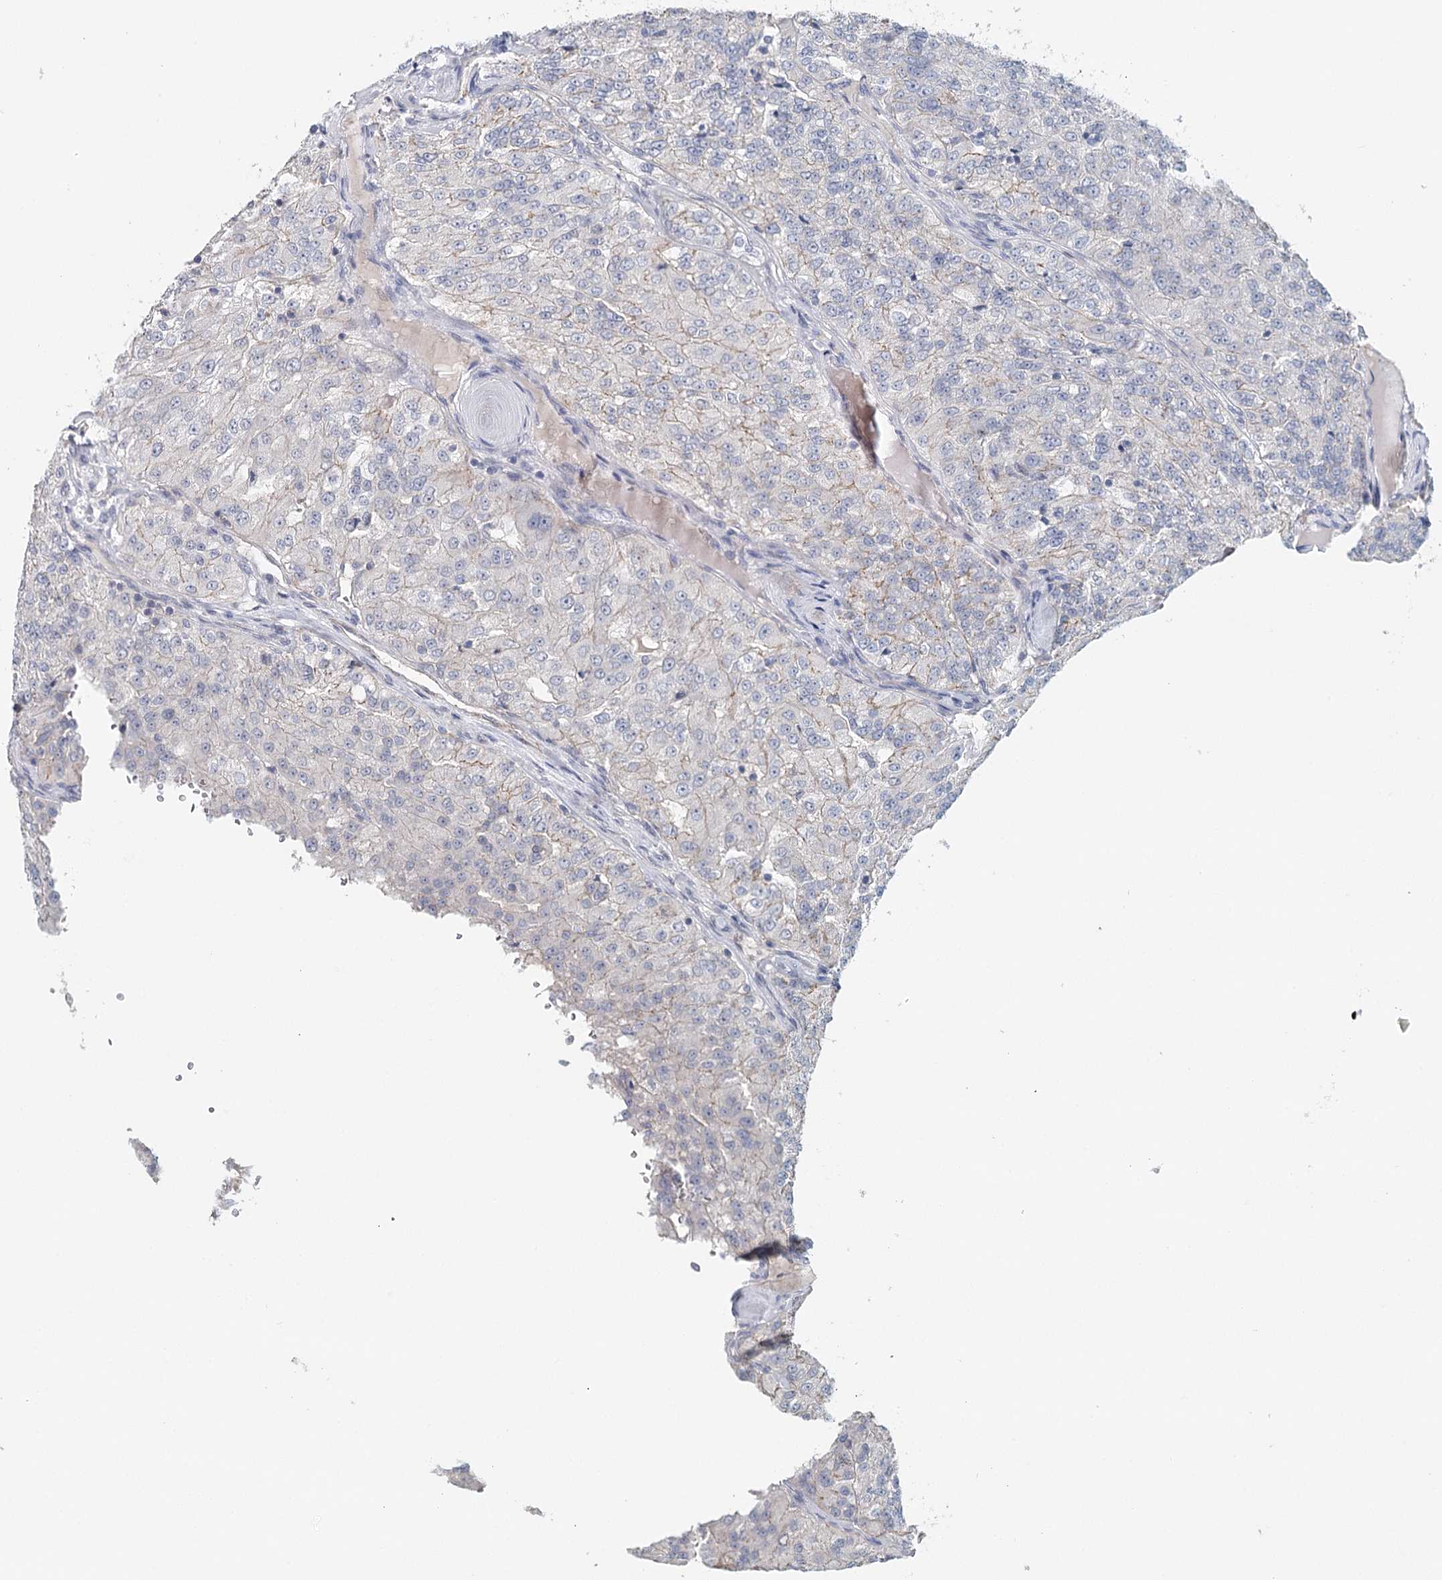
{"staining": {"intensity": "weak", "quantity": "<25%", "location": "cytoplasmic/membranous"}, "tissue": "renal cancer", "cell_type": "Tumor cells", "image_type": "cancer", "snomed": [{"axis": "morphology", "description": "Adenocarcinoma, NOS"}, {"axis": "topography", "description": "Kidney"}], "caption": "High magnification brightfield microscopy of renal cancer stained with DAB (3,3'-diaminobenzidine) (brown) and counterstained with hematoxylin (blue): tumor cells show no significant staining. Nuclei are stained in blue.", "gene": "SYNPO", "patient": {"sex": "female", "age": 63}}